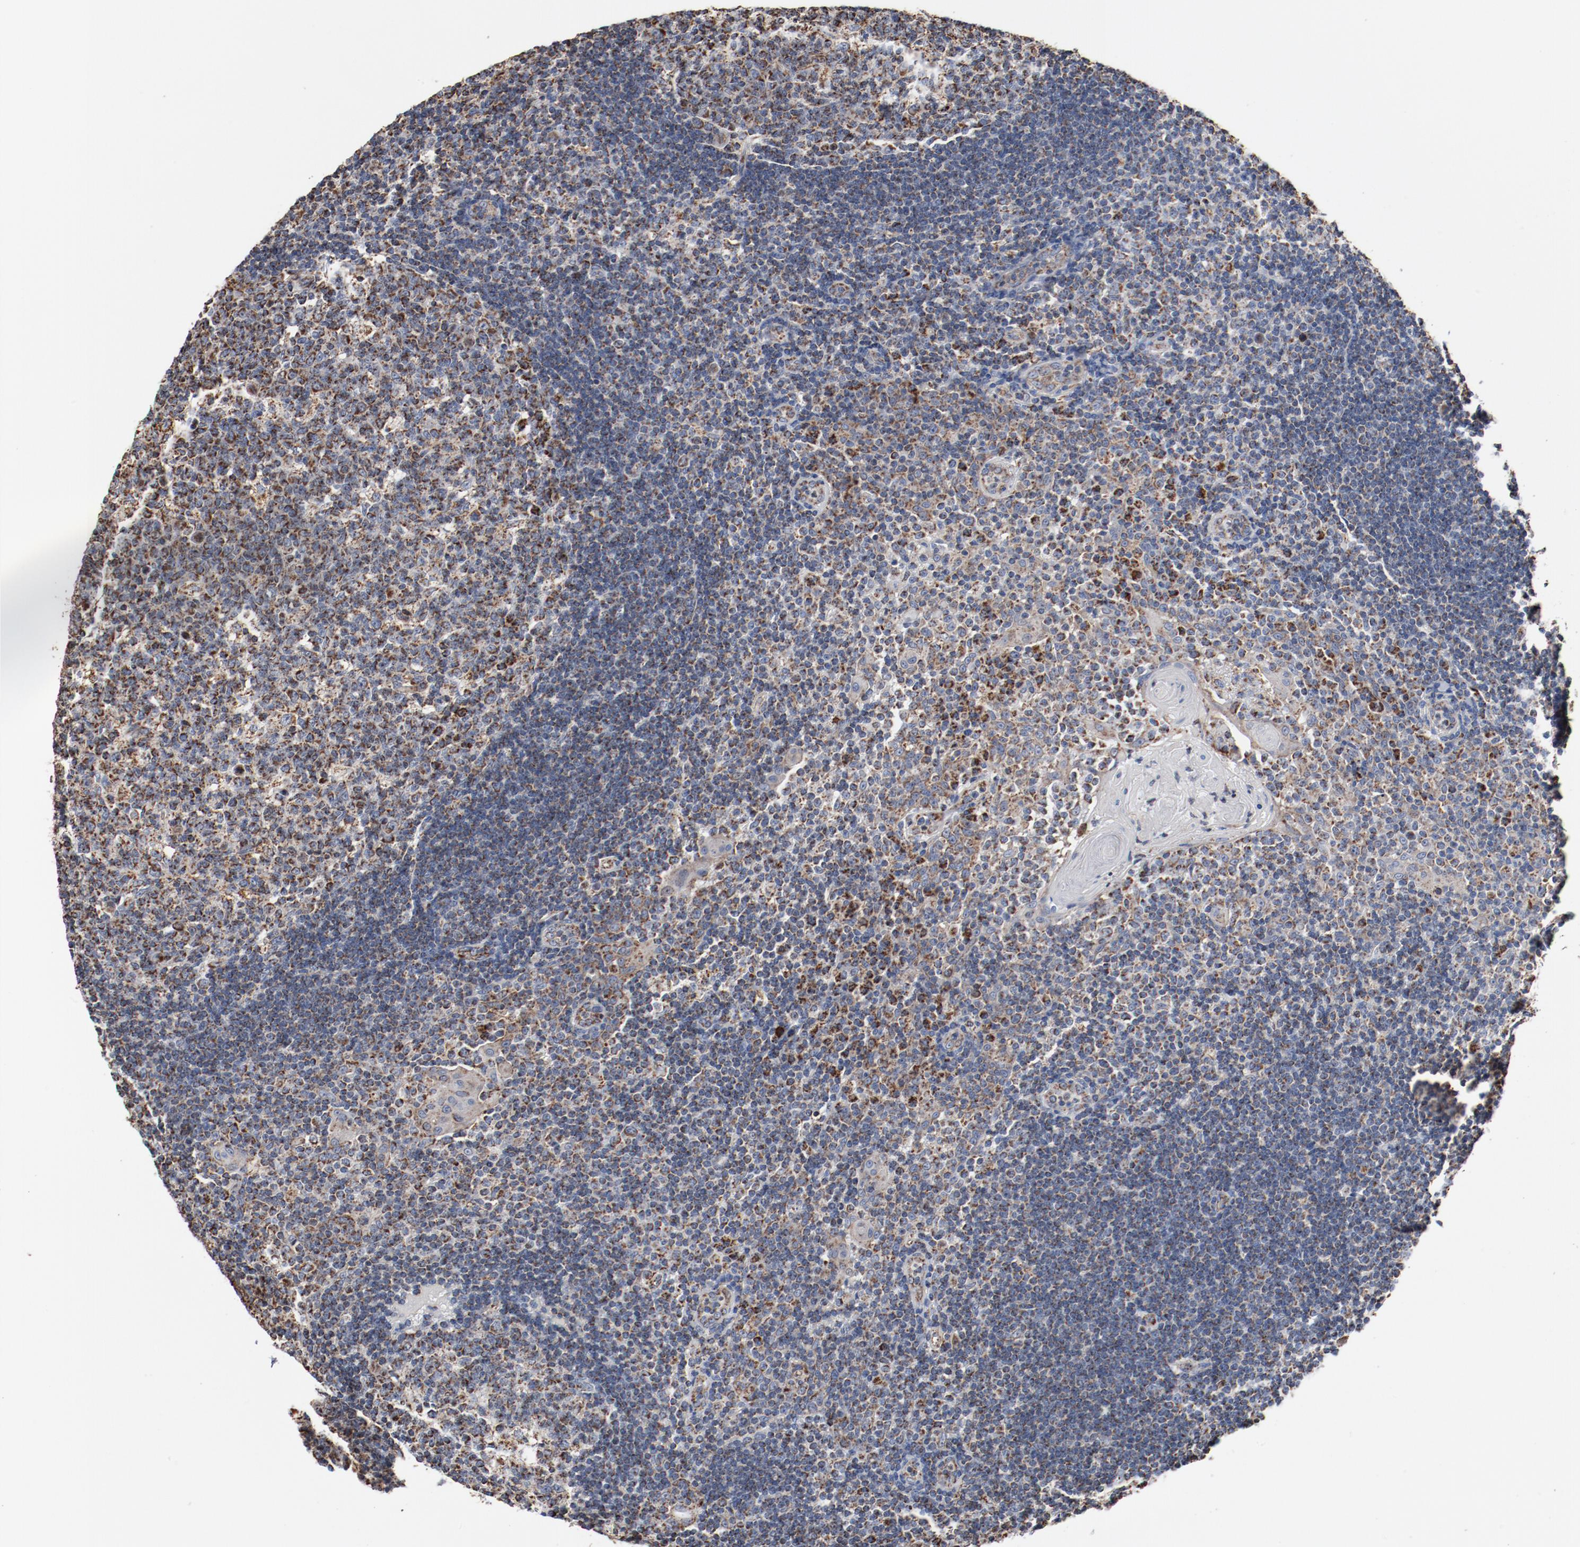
{"staining": {"intensity": "moderate", "quantity": ">75%", "location": "cytoplasmic/membranous"}, "tissue": "tonsil", "cell_type": "Germinal center cells", "image_type": "normal", "snomed": [{"axis": "morphology", "description": "Normal tissue, NOS"}, {"axis": "topography", "description": "Tonsil"}], "caption": "Immunohistochemical staining of benign human tonsil displays >75% levels of moderate cytoplasmic/membranous protein expression in about >75% of germinal center cells. Immunohistochemistry (ihc) stains the protein in brown and the nuclei are stained blue.", "gene": "NDUFS4", "patient": {"sex": "female", "age": 40}}